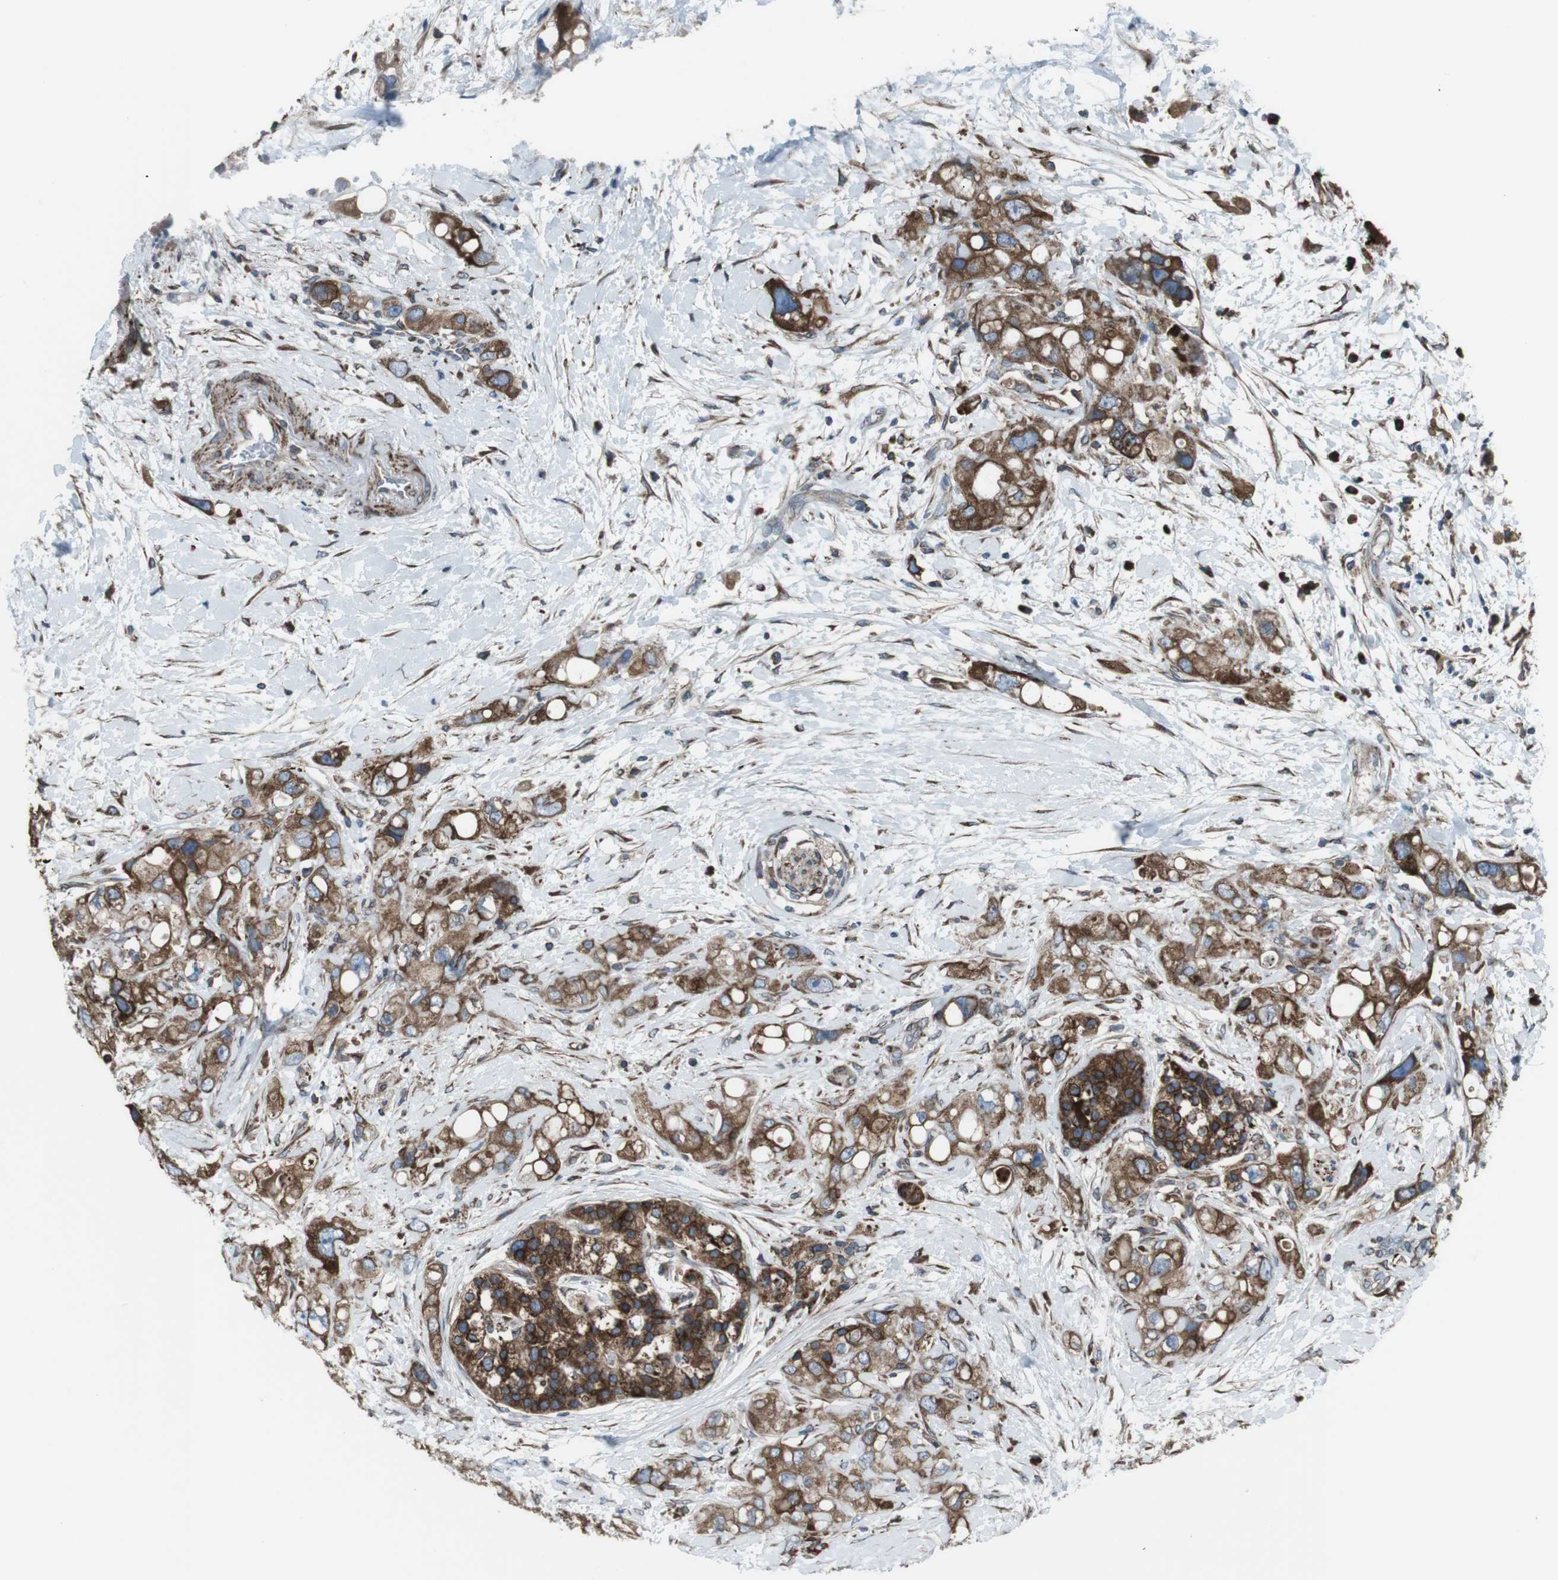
{"staining": {"intensity": "moderate", "quantity": ">75%", "location": "cytoplasmic/membranous"}, "tissue": "pancreatic cancer", "cell_type": "Tumor cells", "image_type": "cancer", "snomed": [{"axis": "morphology", "description": "Adenocarcinoma, NOS"}, {"axis": "topography", "description": "Pancreas"}], "caption": "Protein staining demonstrates moderate cytoplasmic/membranous positivity in about >75% of tumor cells in pancreatic adenocarcinoma.", "gene": "LNPK", "patient": {"sex": "female", "age": 56}}